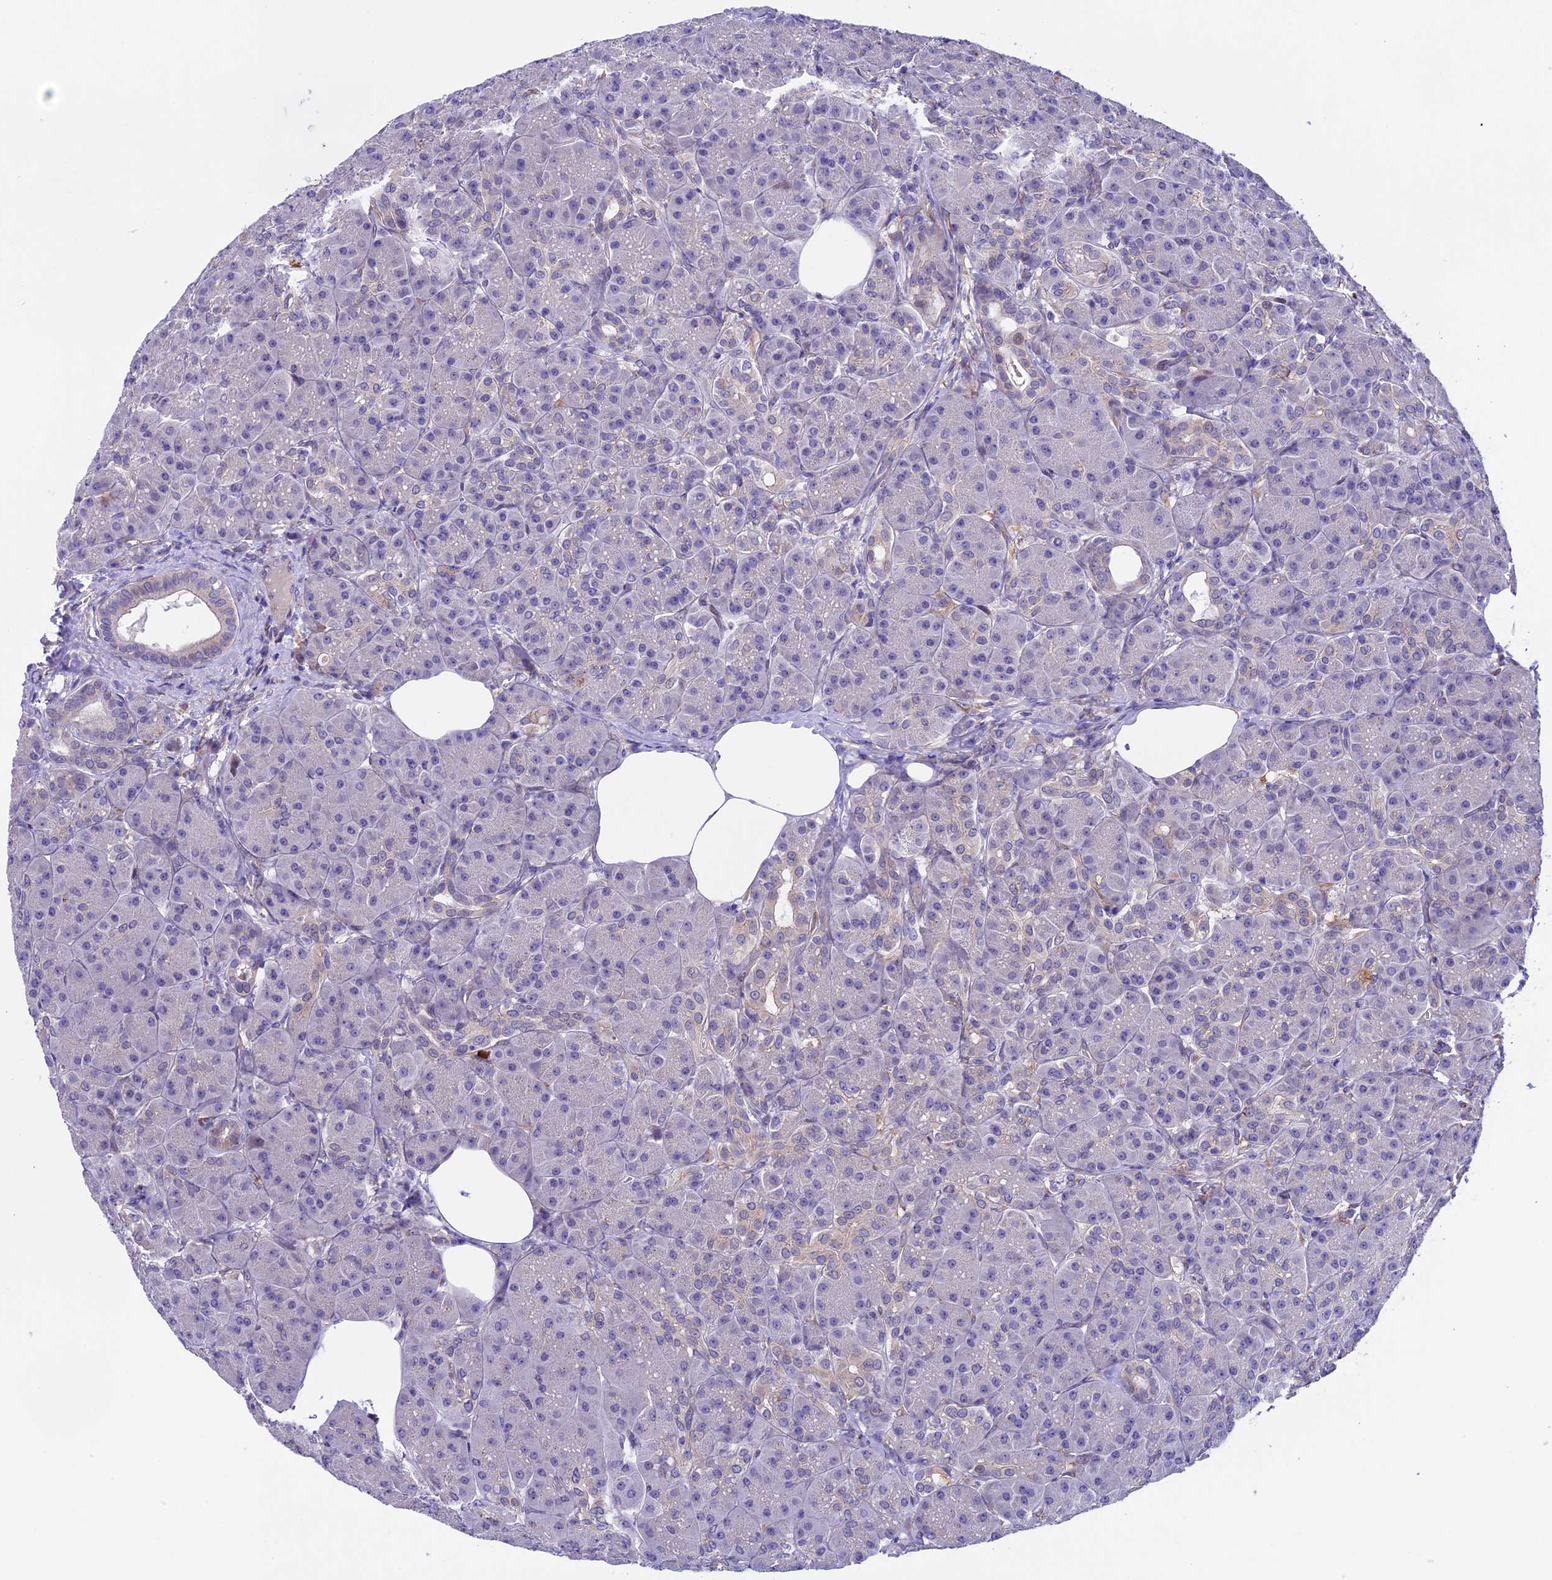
{"staining": {"intensity": "weak", "quantity": "<25%", "location": "cytoplasmic/membranous"}, "tissue": "pancreas", "cell_type": "Exocrine glandular cells", "image_type": "normal", "snomed": [{"axis": "morphology", "description": "Normal tissue, NOS"}, {"axis": "topography", "description": "Pancreas"}], "caption": "Immunohistochemistry of normal human pancreas reveals no expression in exocrine glandular cells.", "gene": "TMEM171", "patient": {"sex": "male", "age": 63}}